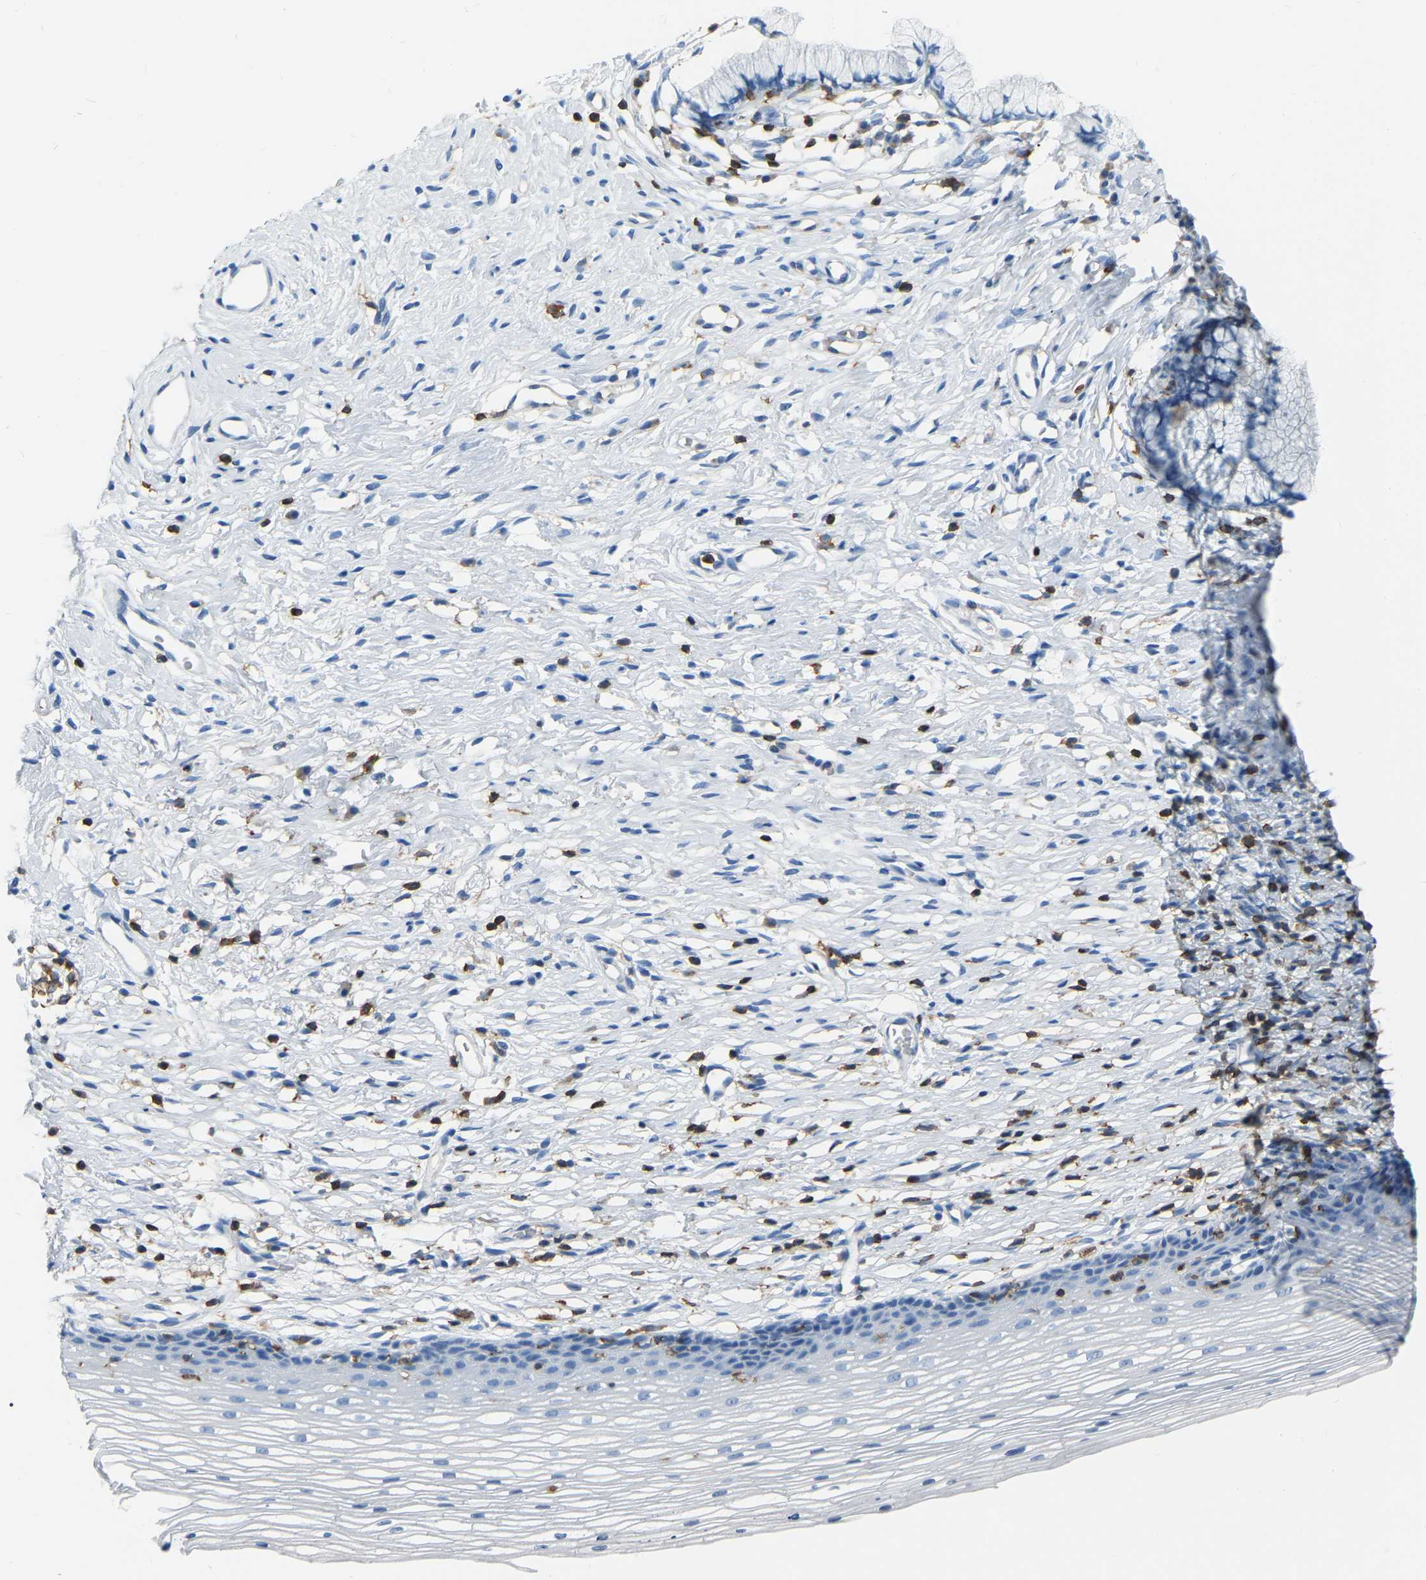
{"staining": {"intensity": "negative", "quantity": "none", "location": "none"}, "tissue": "cervix", "cell_type": "Glandular cells", "image_type": "normal", "snomed": [{"axis": "morphology", "description": "Normal tissue, NOS"}, {"axis": "topography", "description": "Cervix"}], "caption": "Immunohistochemistry (IHC) photomicrograph of normal cervix: human cervix stained with DAB (3,3'-diaminobenzidine) exhibits no significant protein positivity in glandular cells. The staining is performed using DAB (3,3'-diaminobenzidine) brown chromogen with nuclei counter-stained in using hematoxylin.", "gene": "ARHGAP45", "patient": {"sex": "female", "age": 77}}